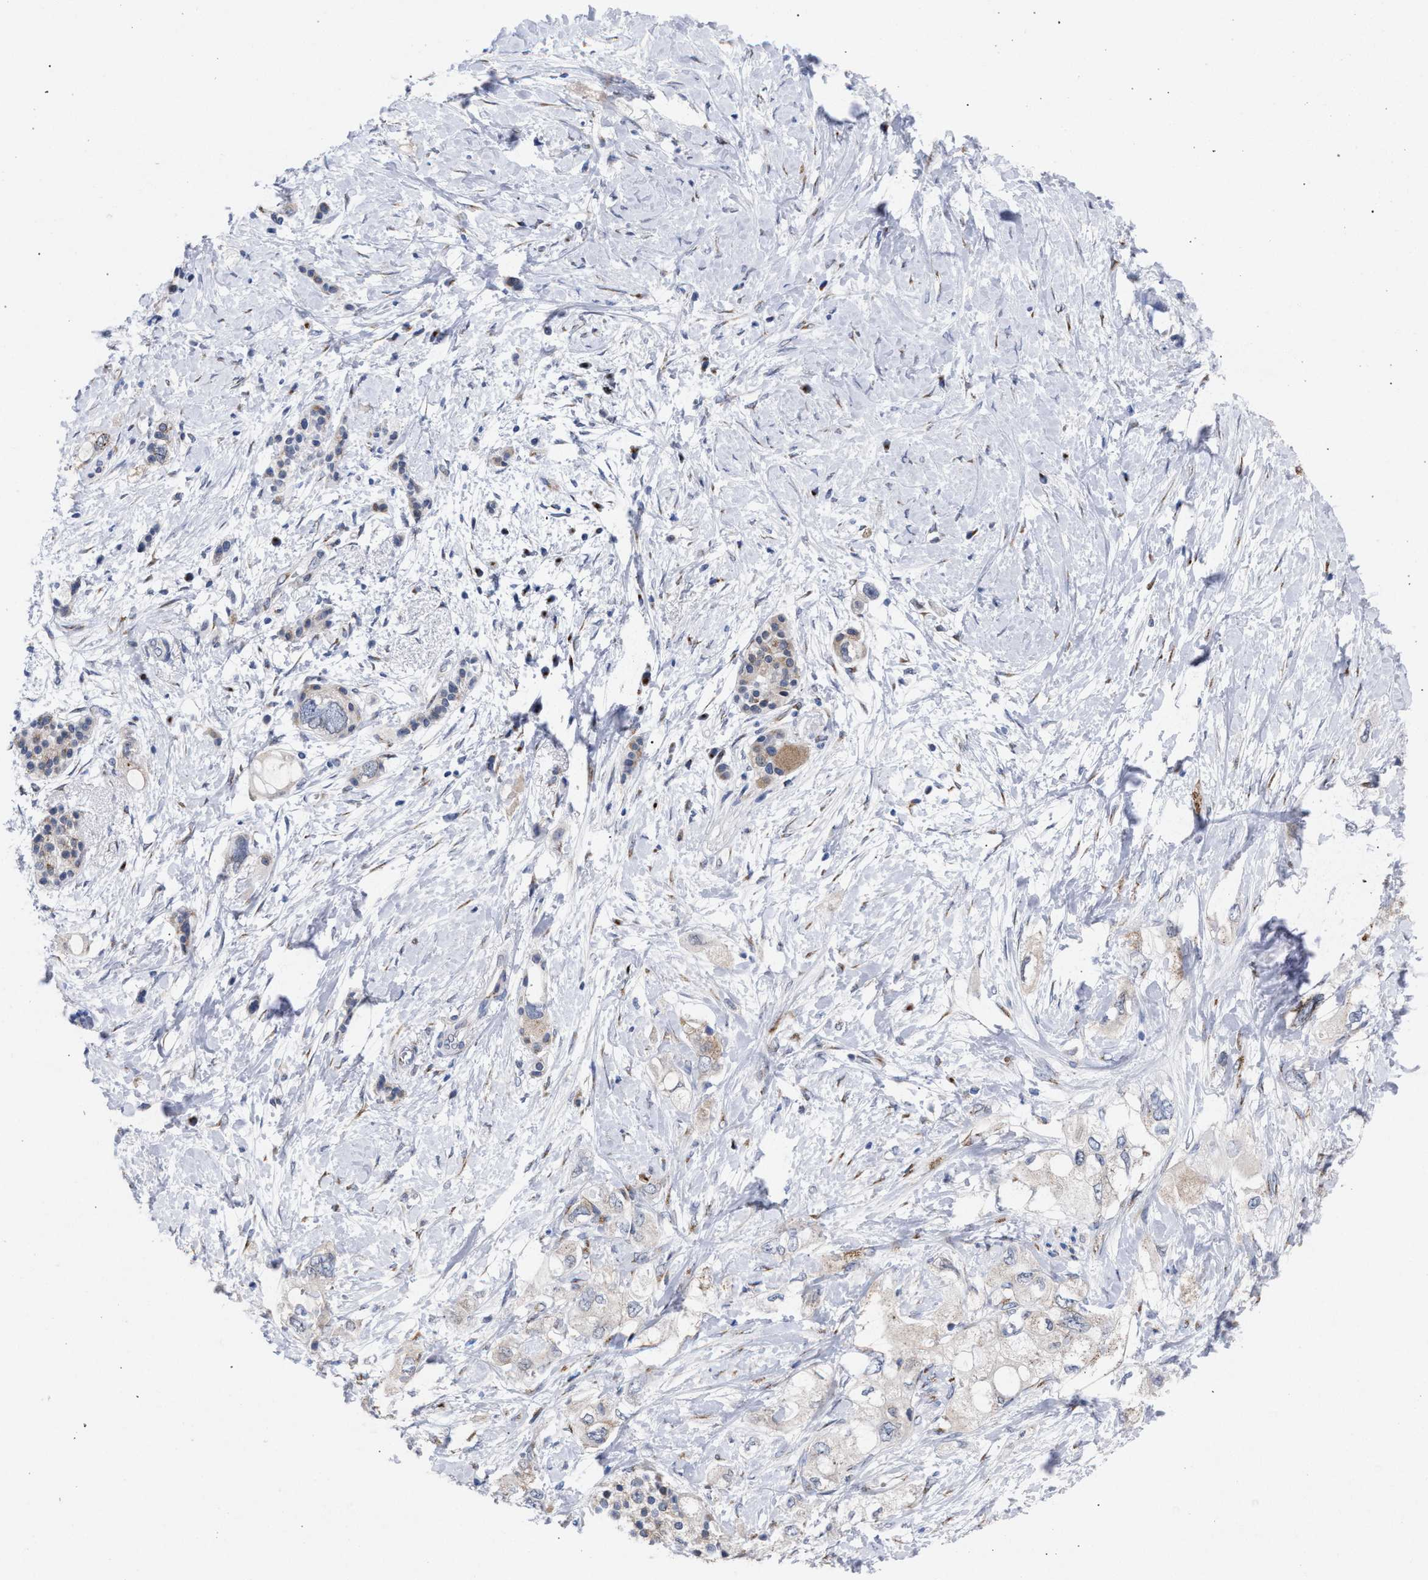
{"staining": {"intensity": "negative", "quantity": "none", "location": "none"}, "tissue": "pancreatic cancer", "cell_type": "Tumor cells", "image_type": "cancer", "snomed": [{"axis": "morphology", "description": "Adenocarcinoma, NOS"}, {"axis": "topography", "description": "Pancreas"}], "caption": "Immunohistochemistry (IHC) histopathology image of neoplastic tissue: human pancreatic cancer stained with DAB (3,3'-diaminobenzidine) exhibits no significant protein positivity in tumor cells.", "gene": "GOLGA2", "patient": {"sex": "female", "age": 56}}